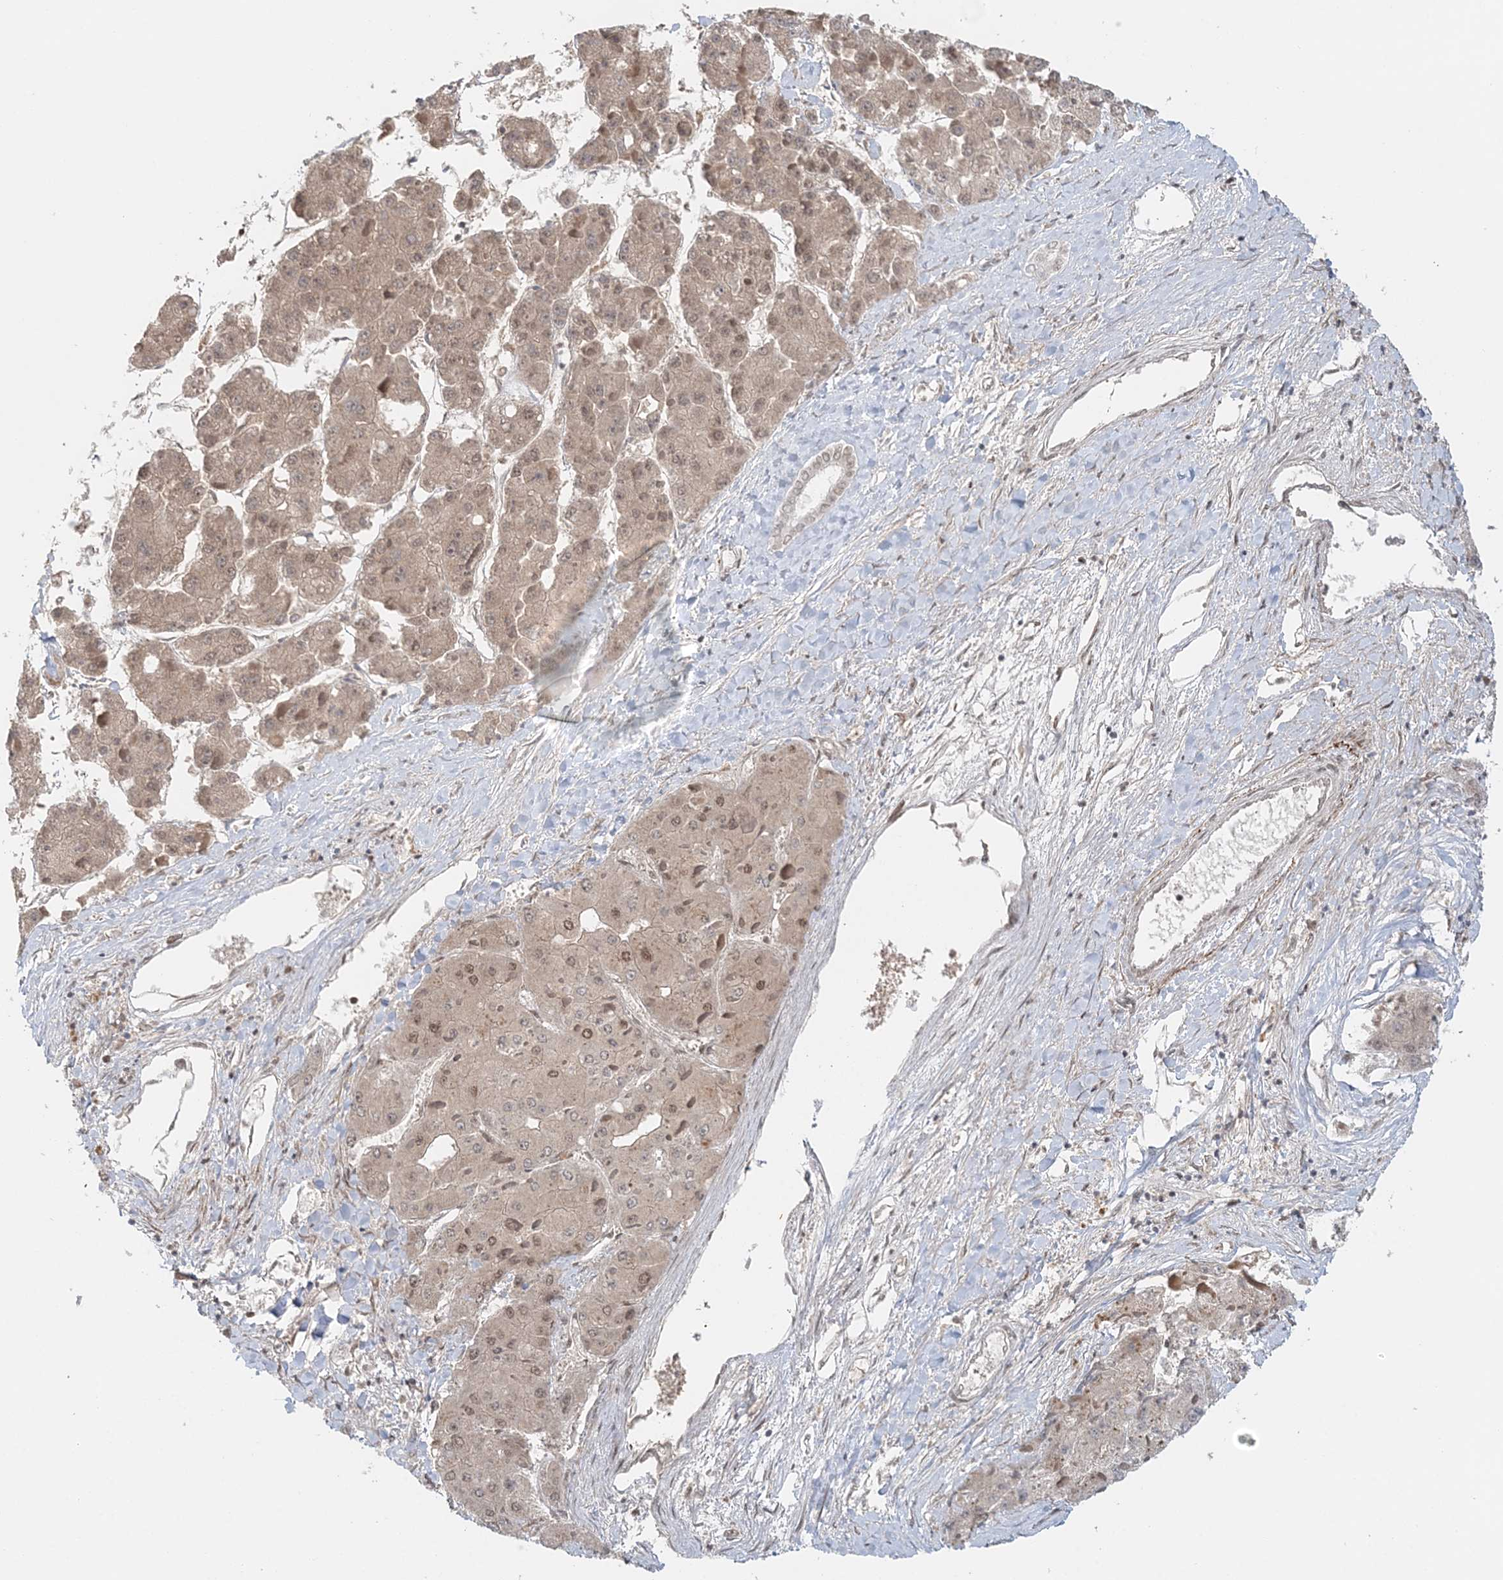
{"staining": {"intensity": "weak", "quantity": ">75%", "location": "nuclear"}, "tissue": "liver cancer", "cell_type": "Tumor cells", "image_type": "cancer", "snomed": [{"axis": "morphology", "description": "Carcinoma, Hepatocellular, NOS"}, {"axis": "topography", "description": "Liver"}], "caption": "A brown stain shows weak nuclear staining of a protein in liver cancer (hepatocellular carcinoma) tumor cells.", "gene": "NOA1", "patient": {"sex": "female", "age": 73}}